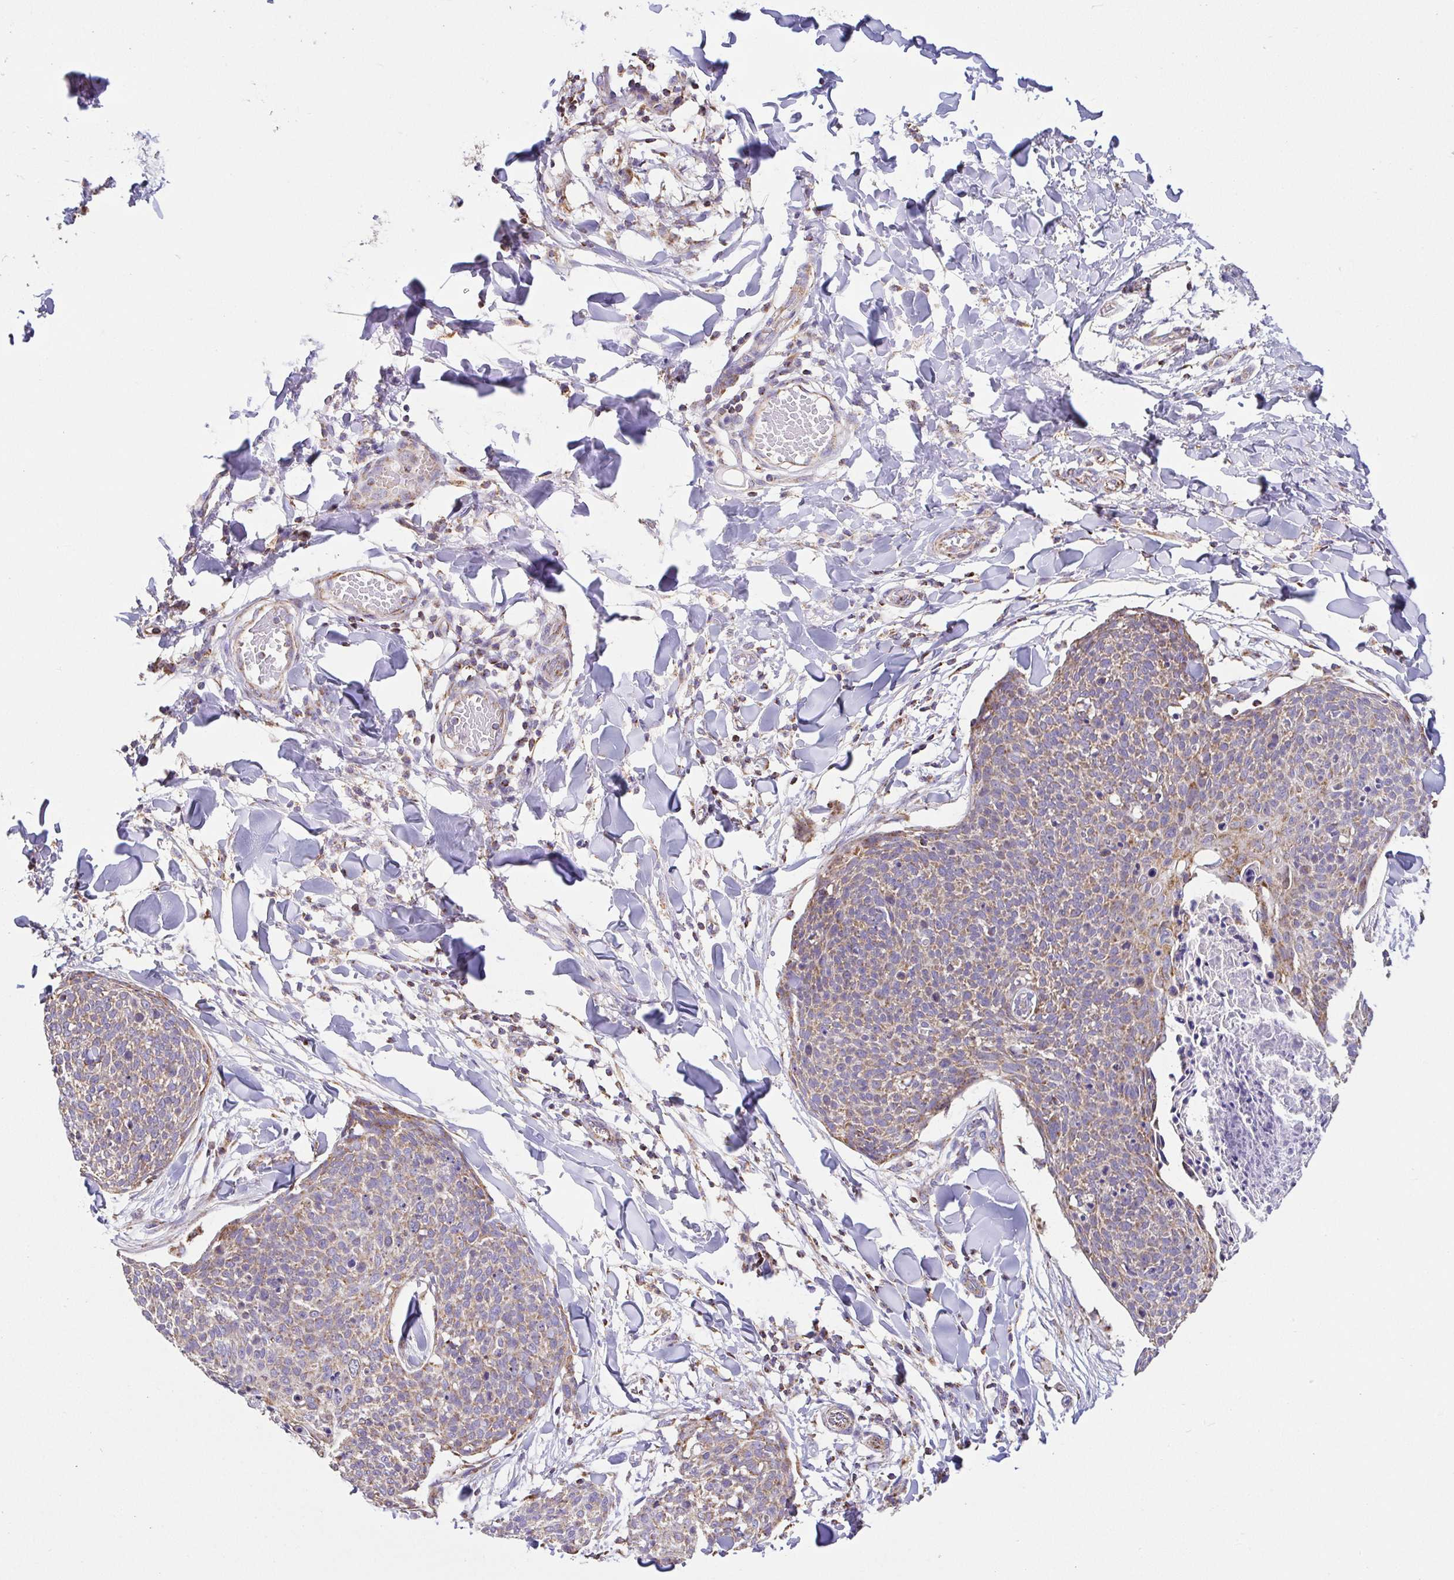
{"staining": {"intensity": "moderate", "quantity": ">75%", "location": "cytoplasmic/membranous"}, "tissue": "skin cancer", "cell_type": "Tumor cells", "image_type": "cancer", "snomed": [{"axis": "morphology", "description": "Squamous cell carcinoma, NOS"}, {"axis": "topography", "description": "Skin"}, {"axis": "topography", "description": "Vulva"}], "caption": "Moderate cytoplasmic/membranous expression for a protein is identified in about >75% of tumor cells of skin squamous cell carcinoma using IHC.", "gene": "GINM1", "patient": {"sex": "female", "age": 75}}